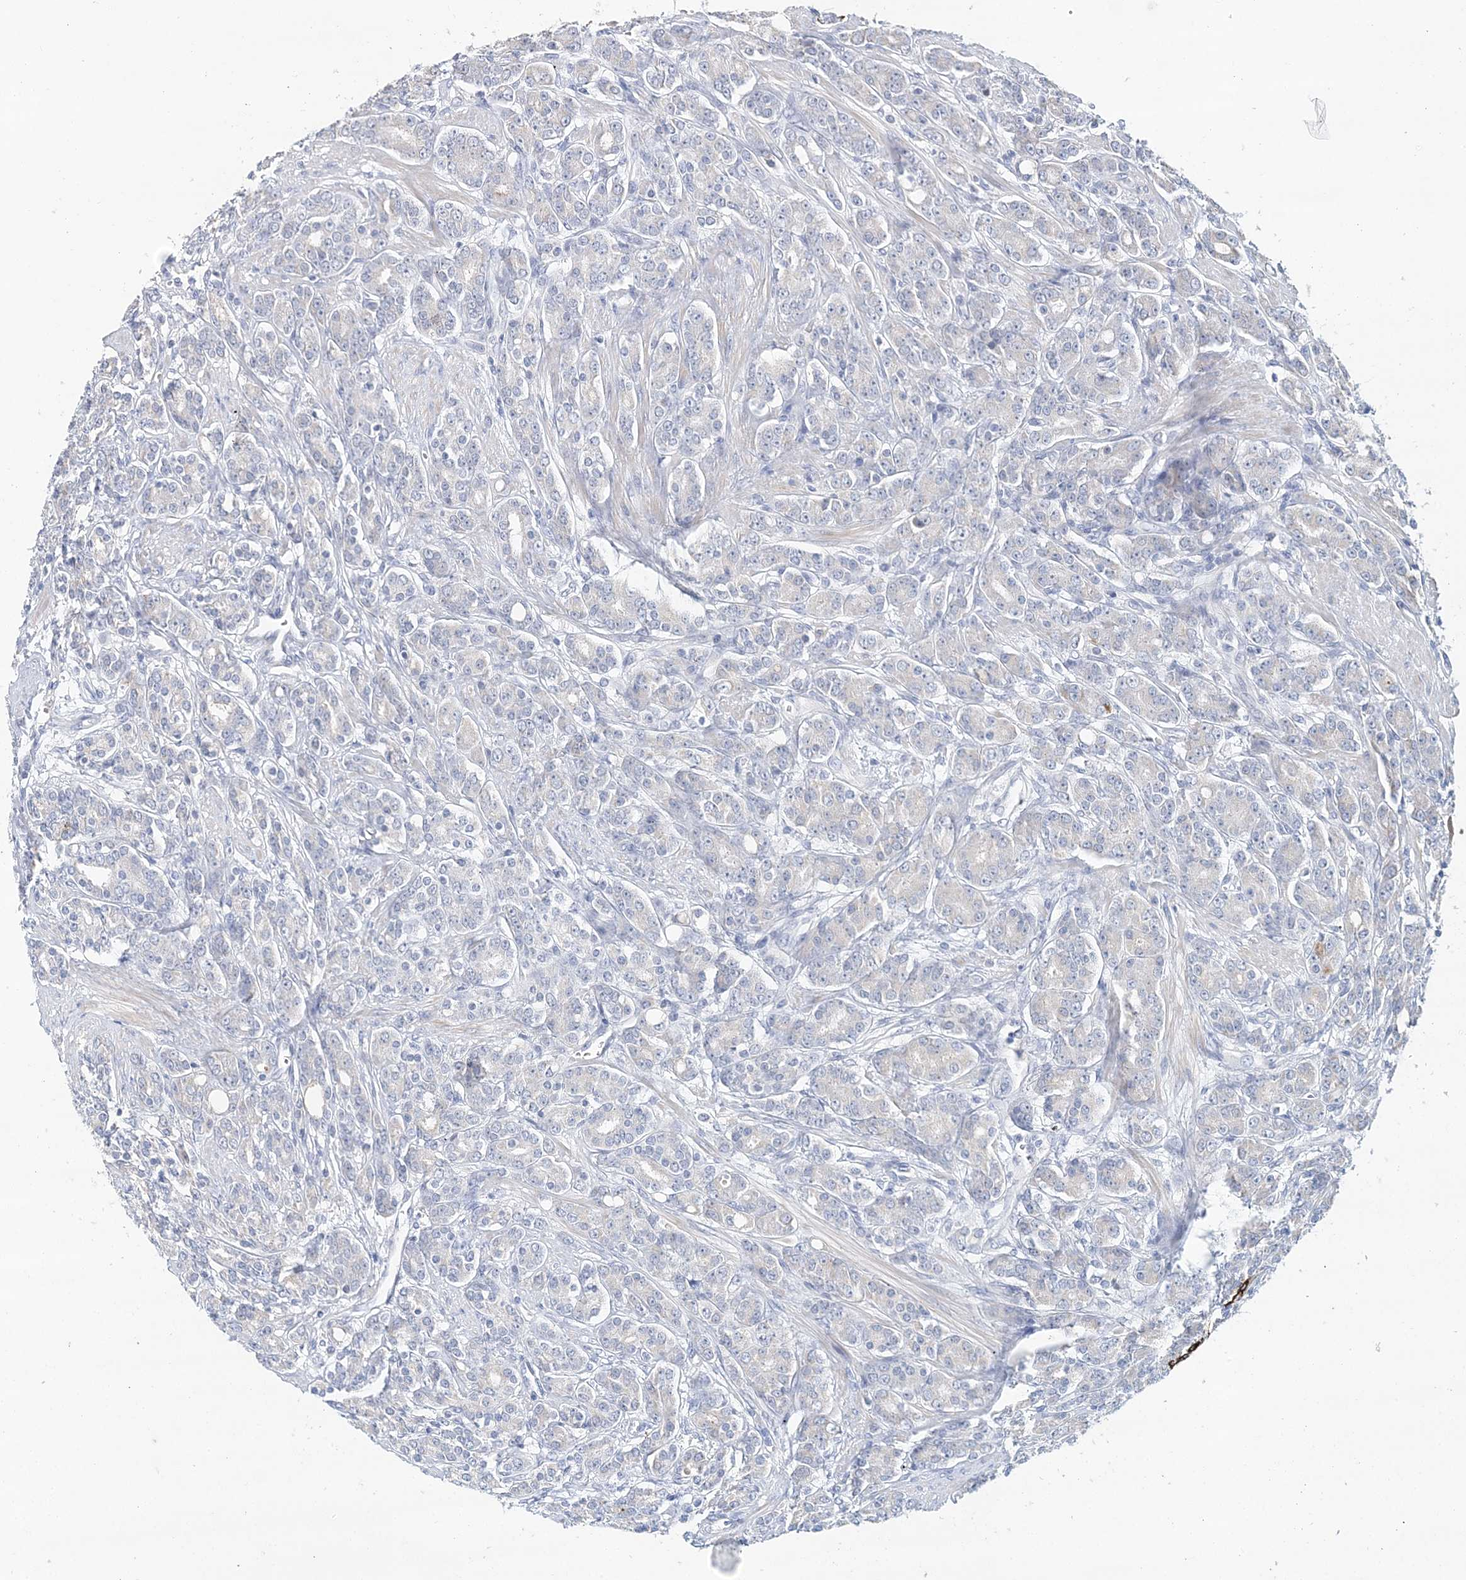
{"staining": {"intensity": "negative", "quantity": "none", "location": "none"}, "tissue": "prostate cancer", "cell_type": "Tumor cells", "image_type": "cancer", "snomed": [{"axis": "morphology", "description": "Adenocarcinoma, High grade"}, {"axis": "topography", "description": "Prostate"}], "caption": "An immunohistochemistry (IHC) image of prostate cancer is shown. There is no staining in tumor cells of prostate cancer.", "gene": "LRRIQ4", "patient": {"sex": "male", "age": 62}}